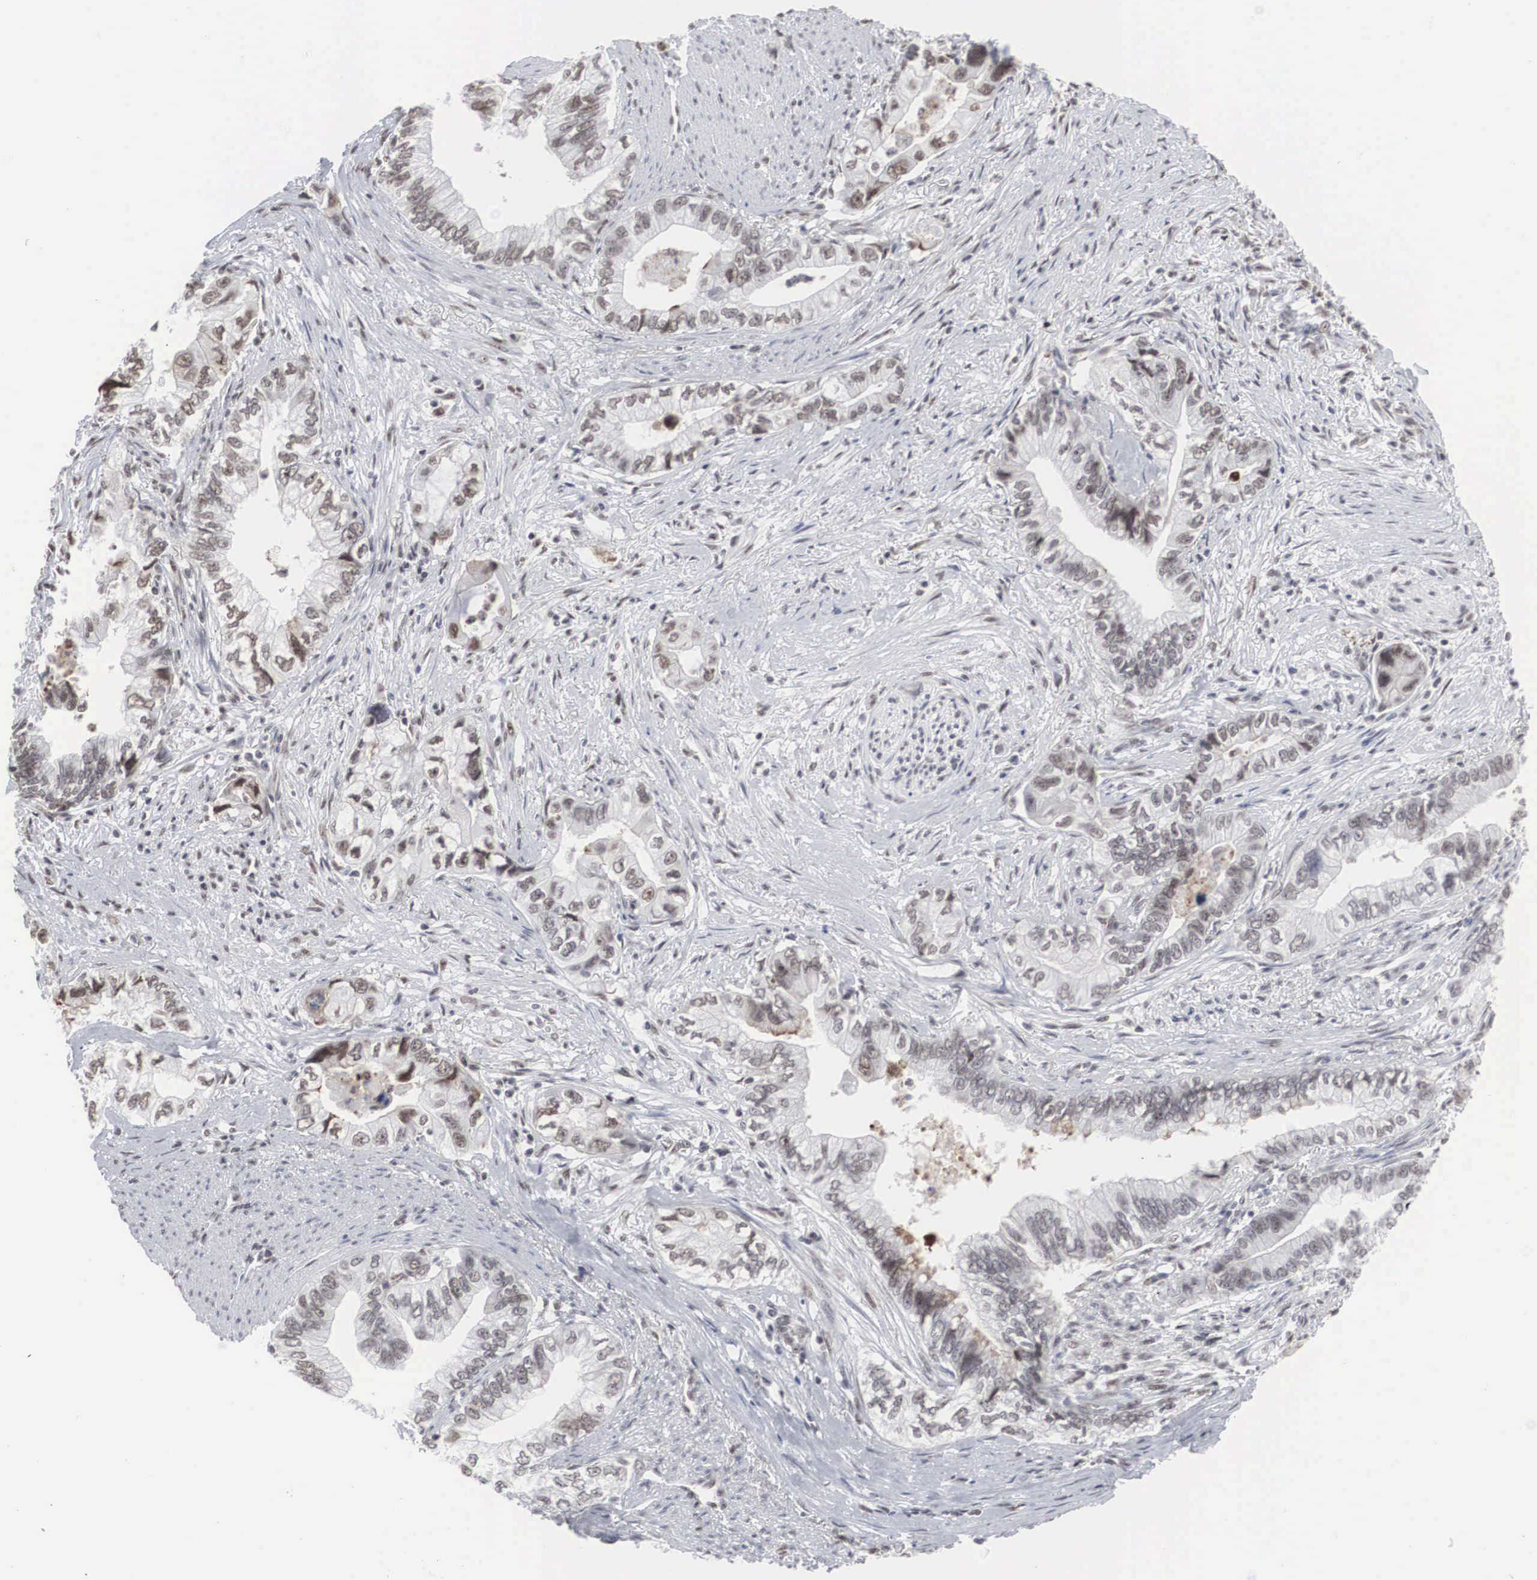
{"staining": {"intensity": "weak", "quantity": "25%-75%", "location": "nuclear"}, "tissue": "pancreatic cancer", "cell_type": "Tumor cells", "image_type": "cancer", "snomed": [{"axis": "morphology", "description": "Adenocarcinoma, NOS"}, {"axis": "topography", "description": "Pancreas"}, {"axis": "topography", "description": "Stomach, upper"}], "caption": "Immunohistochemistry (IHC) of human pancreatic cancer shows low levels of weak nuclear staining in approximately 25%-75% of tumor cells.", "gene": "AUTS2", "patient": {"sex": "male", "age": 77}}